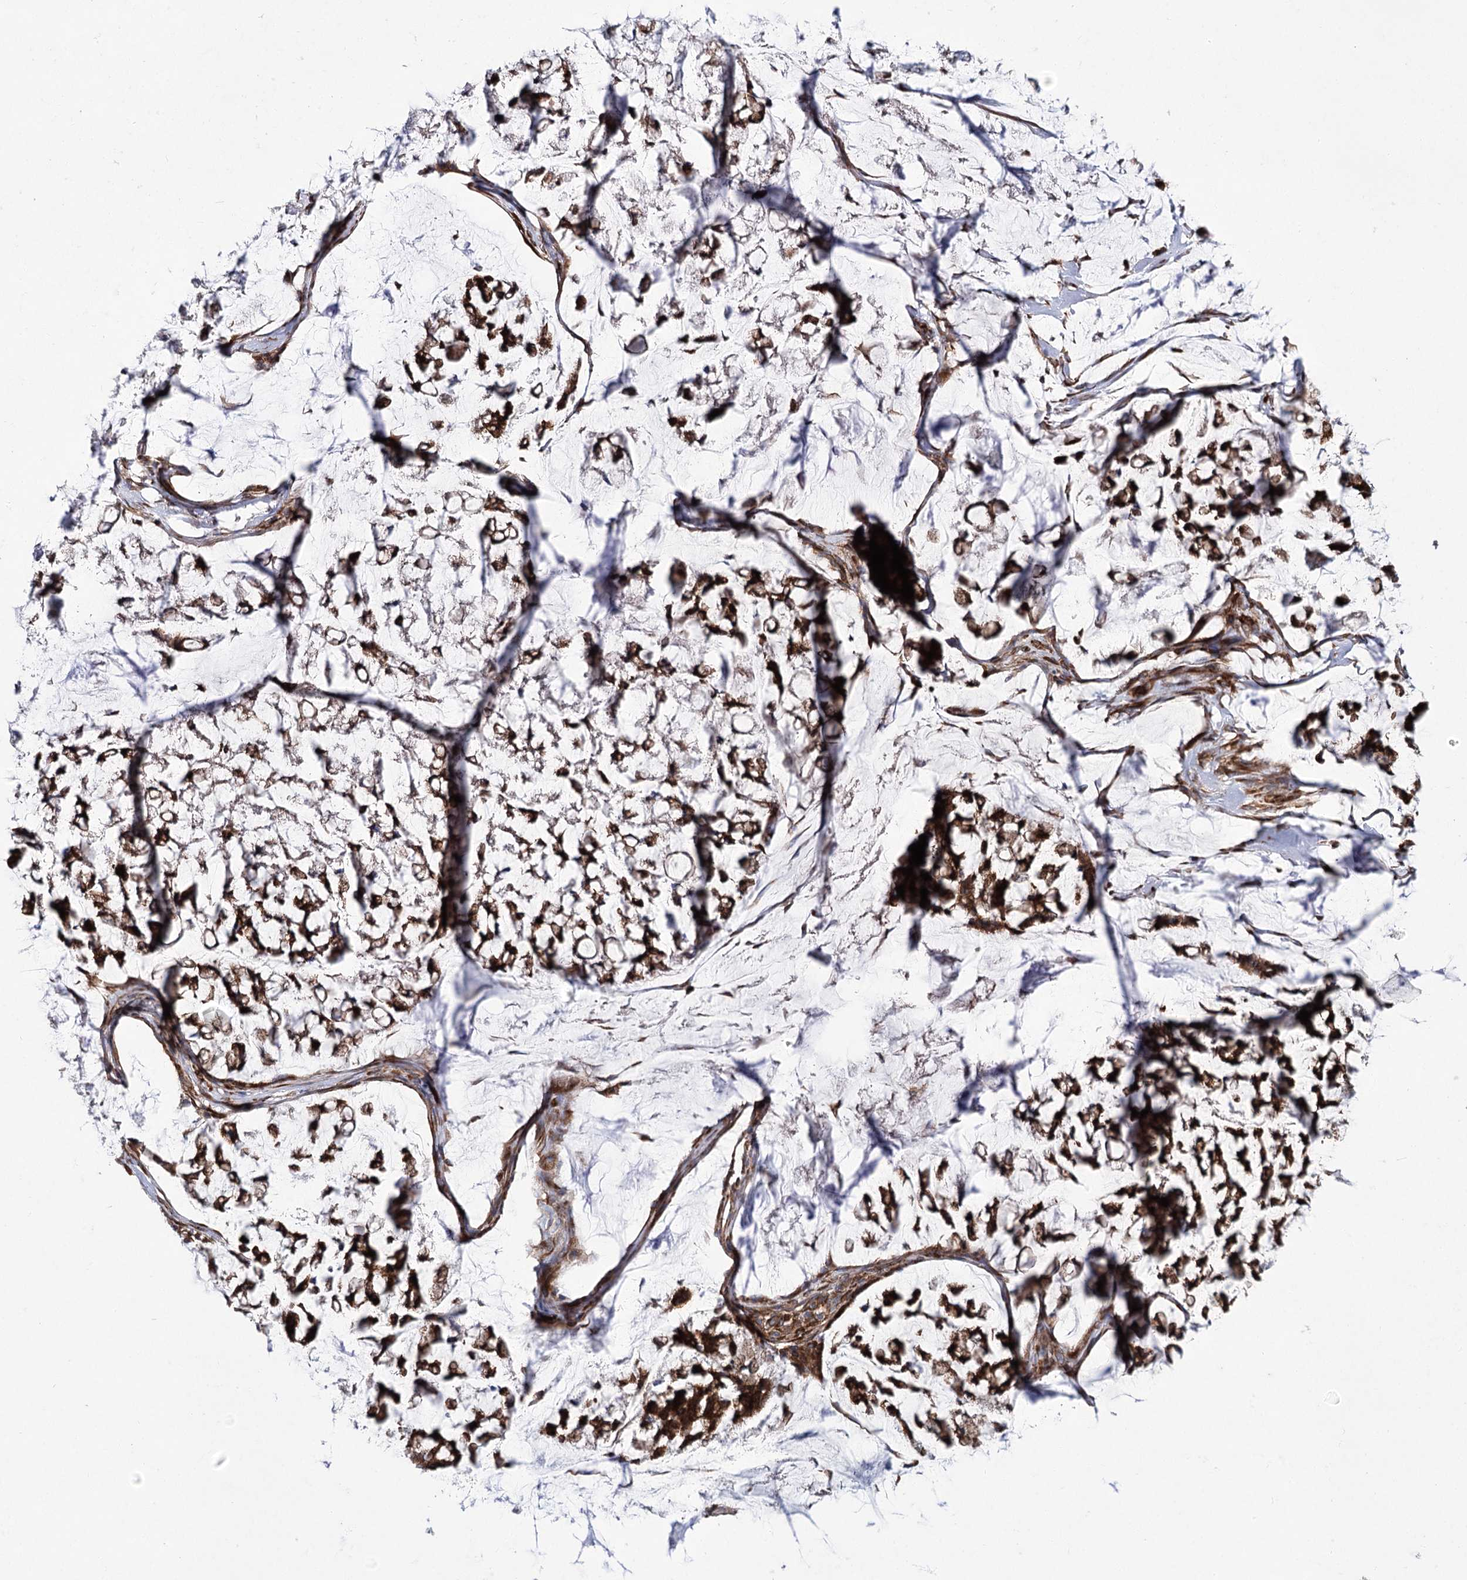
{"staining": {"intensity": "strong", "quantity": ">75%", "location": "cytoplasmic/membranous"}, "tissue": "stomach cancer", "cell_type": "Tumor cells", "image_type": "cancer", "snomed": [{"axis": "morphology", "description": "Adenocarcinoma, NOS"}, {"axis": "topography", "description": "Stomach, lower"}], "caption": "Protein staining of adenocarcinoma (stomach) tissue demonstrates strong cytoplasmic/membranous expression in approximately >75% of tumor cells. The staining is performed using DAB brown chromogen to label protein expression. The nuclei are counter-stained blue using hematoxylin.", "gene": "VWA2", "patient": {"sex": "male", "age": 67}}